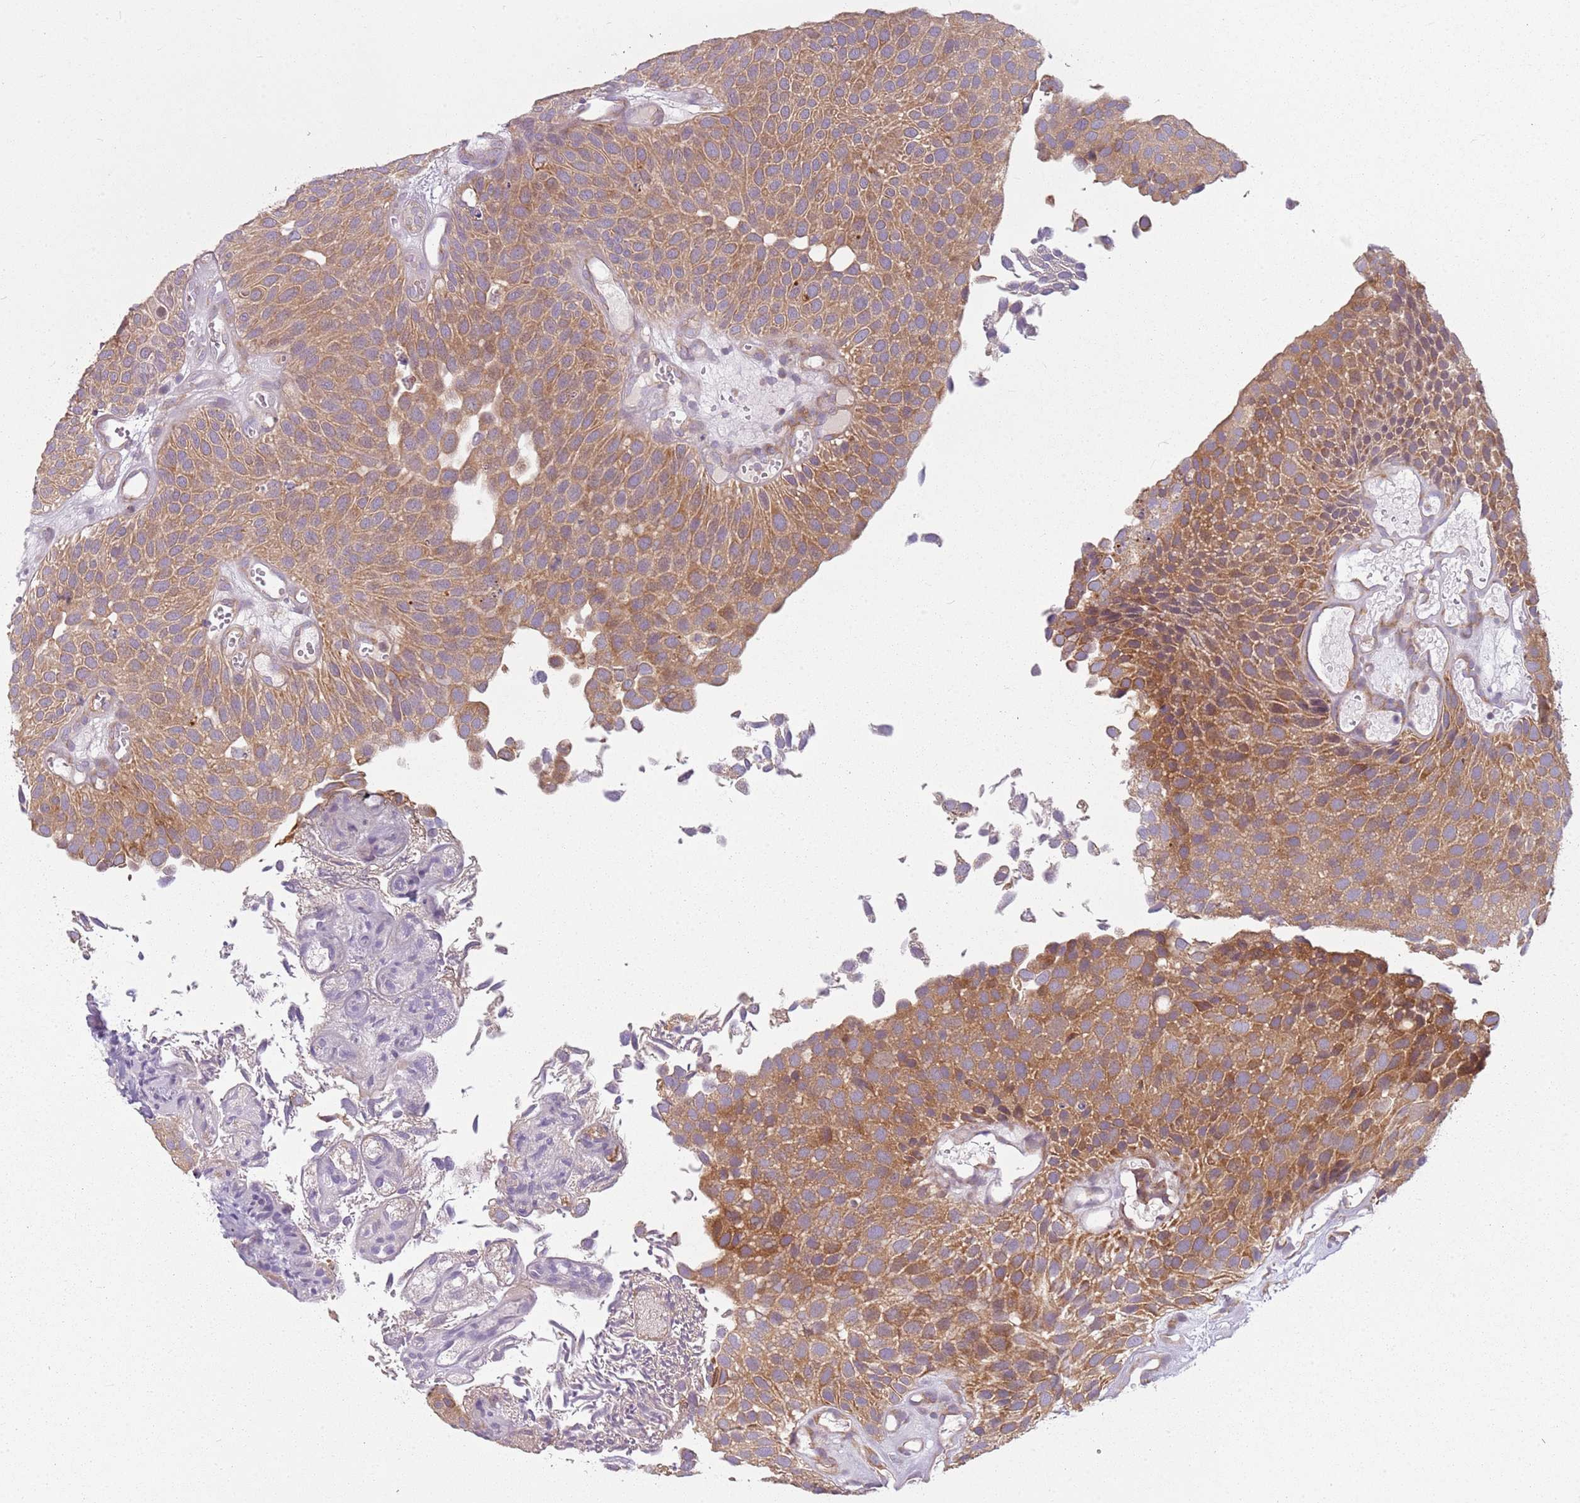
{"staining": {"intensity": "moderate", "quantity": ">75%", "location": "cytoplasmic/membranous"}, "tissue": "urothelial cancer", "cell_type": "Tumor cells", "image_type": "cancer", "snomed": [{"axis": "morphology", "description": "Urothelial carcinoma, Low grade"}, {"axis": "topography", "description": "Urinary bladder"}], "caption": "The histopathology image displays staining of low-grade urothelial carcinoma, revealing moderate cytoplasmic/membranous protein staining (brown color) within tumor cells.", "gene": "RPS28", "patient": {"sex": "male", "age": 89}}